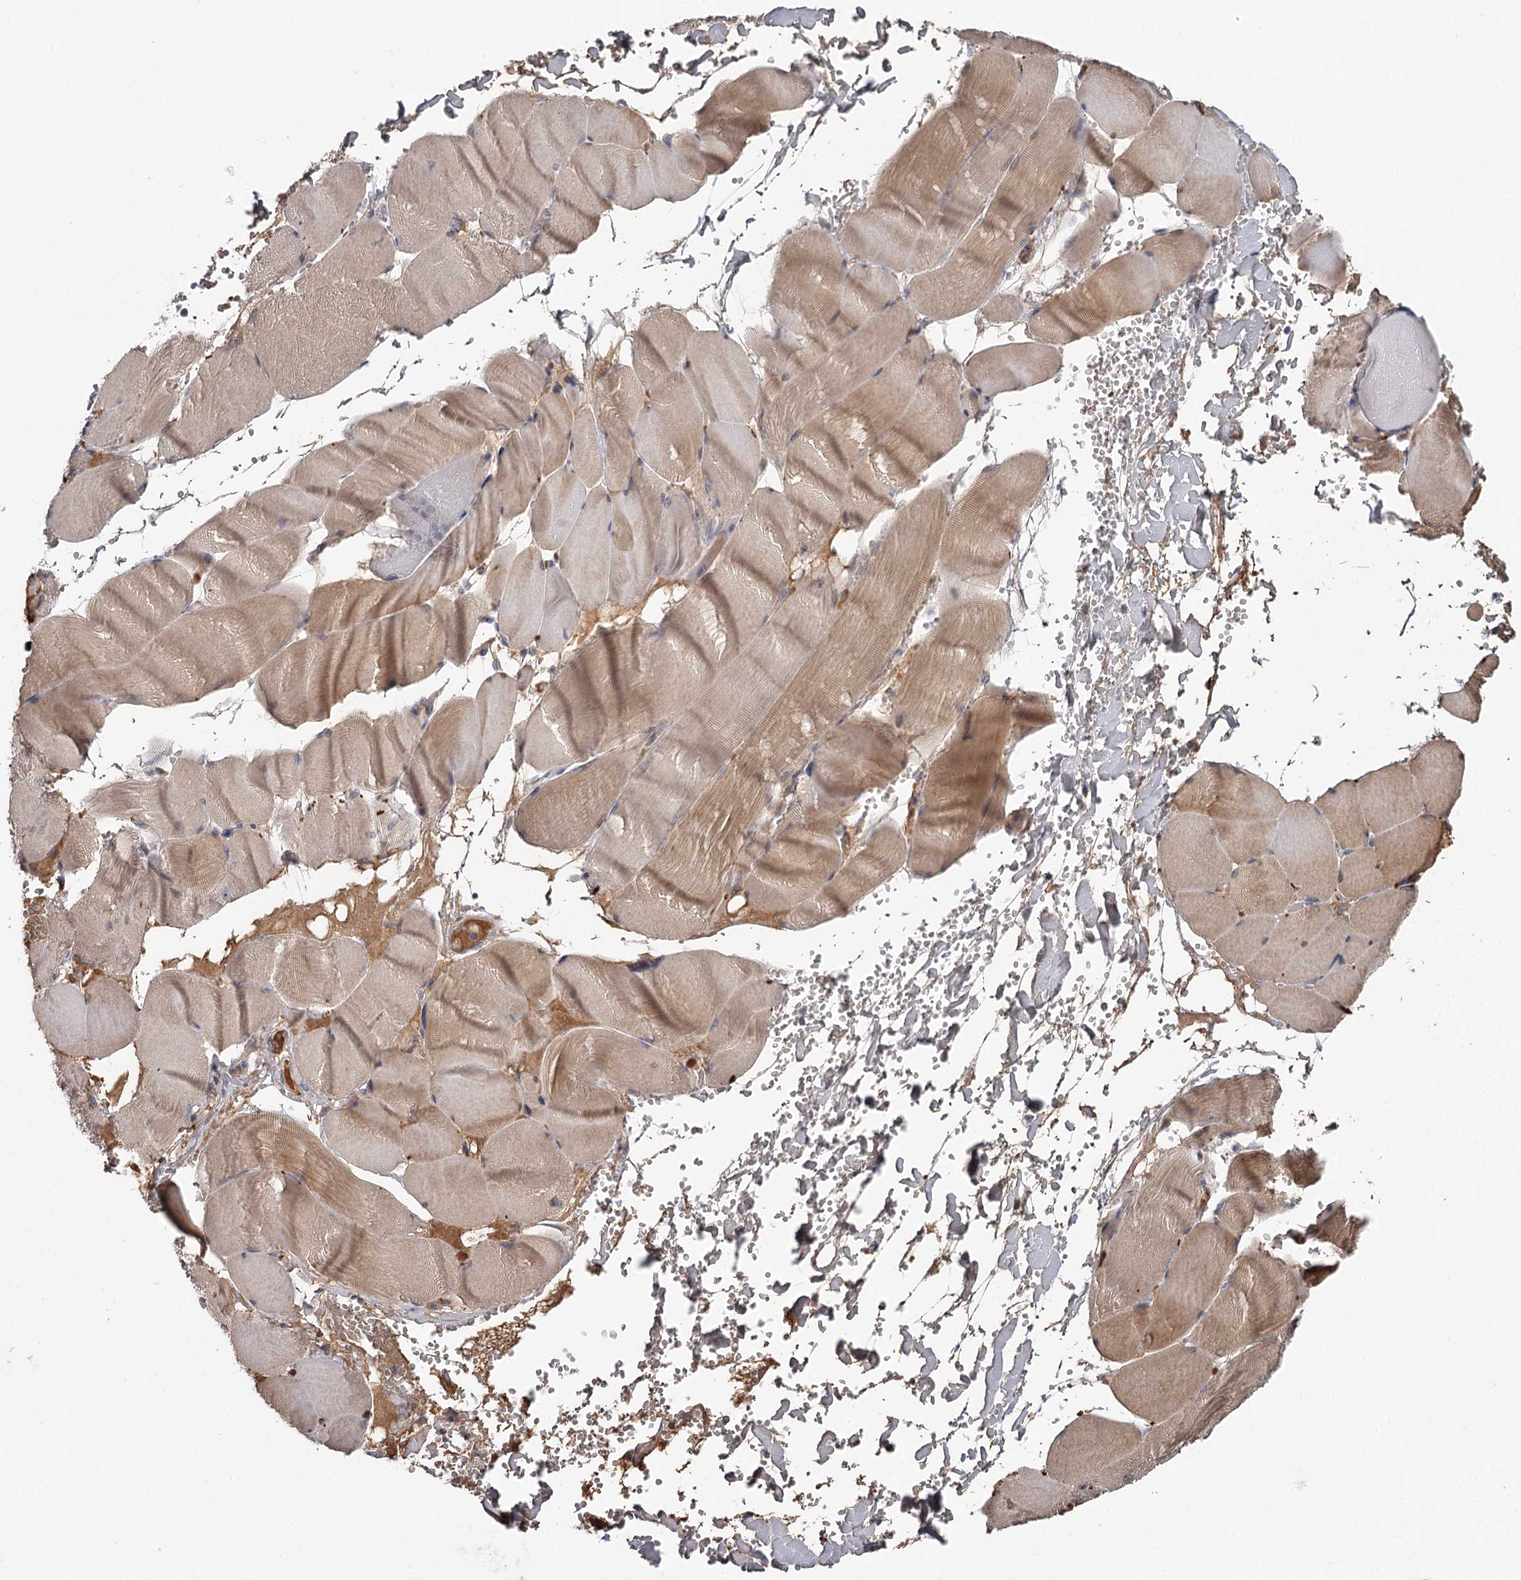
{"staining": {"intensity": "moderate", "quantity": "25%-75%", "location": "cytoplasmic/membranous"}, "tissue": "adipose tissue", "cell_type": "Adipocytes", "image_type": "normal", "snomed": [{"axis": "morphology", "description": "Normal tissue, NOS"}, {"axis": "topography", "description": "Skeletal muscle"}, {"axis": "topography", "description": "Peripheral nerve tissue"}], "caption": "Adipose tissue stained with IHC reveals moderate cytoplasmic/membranous expression in about 25%-75% of adipocytes.", "gene": "DHRS9", "patient": {"sex": "female", "age": 55}}